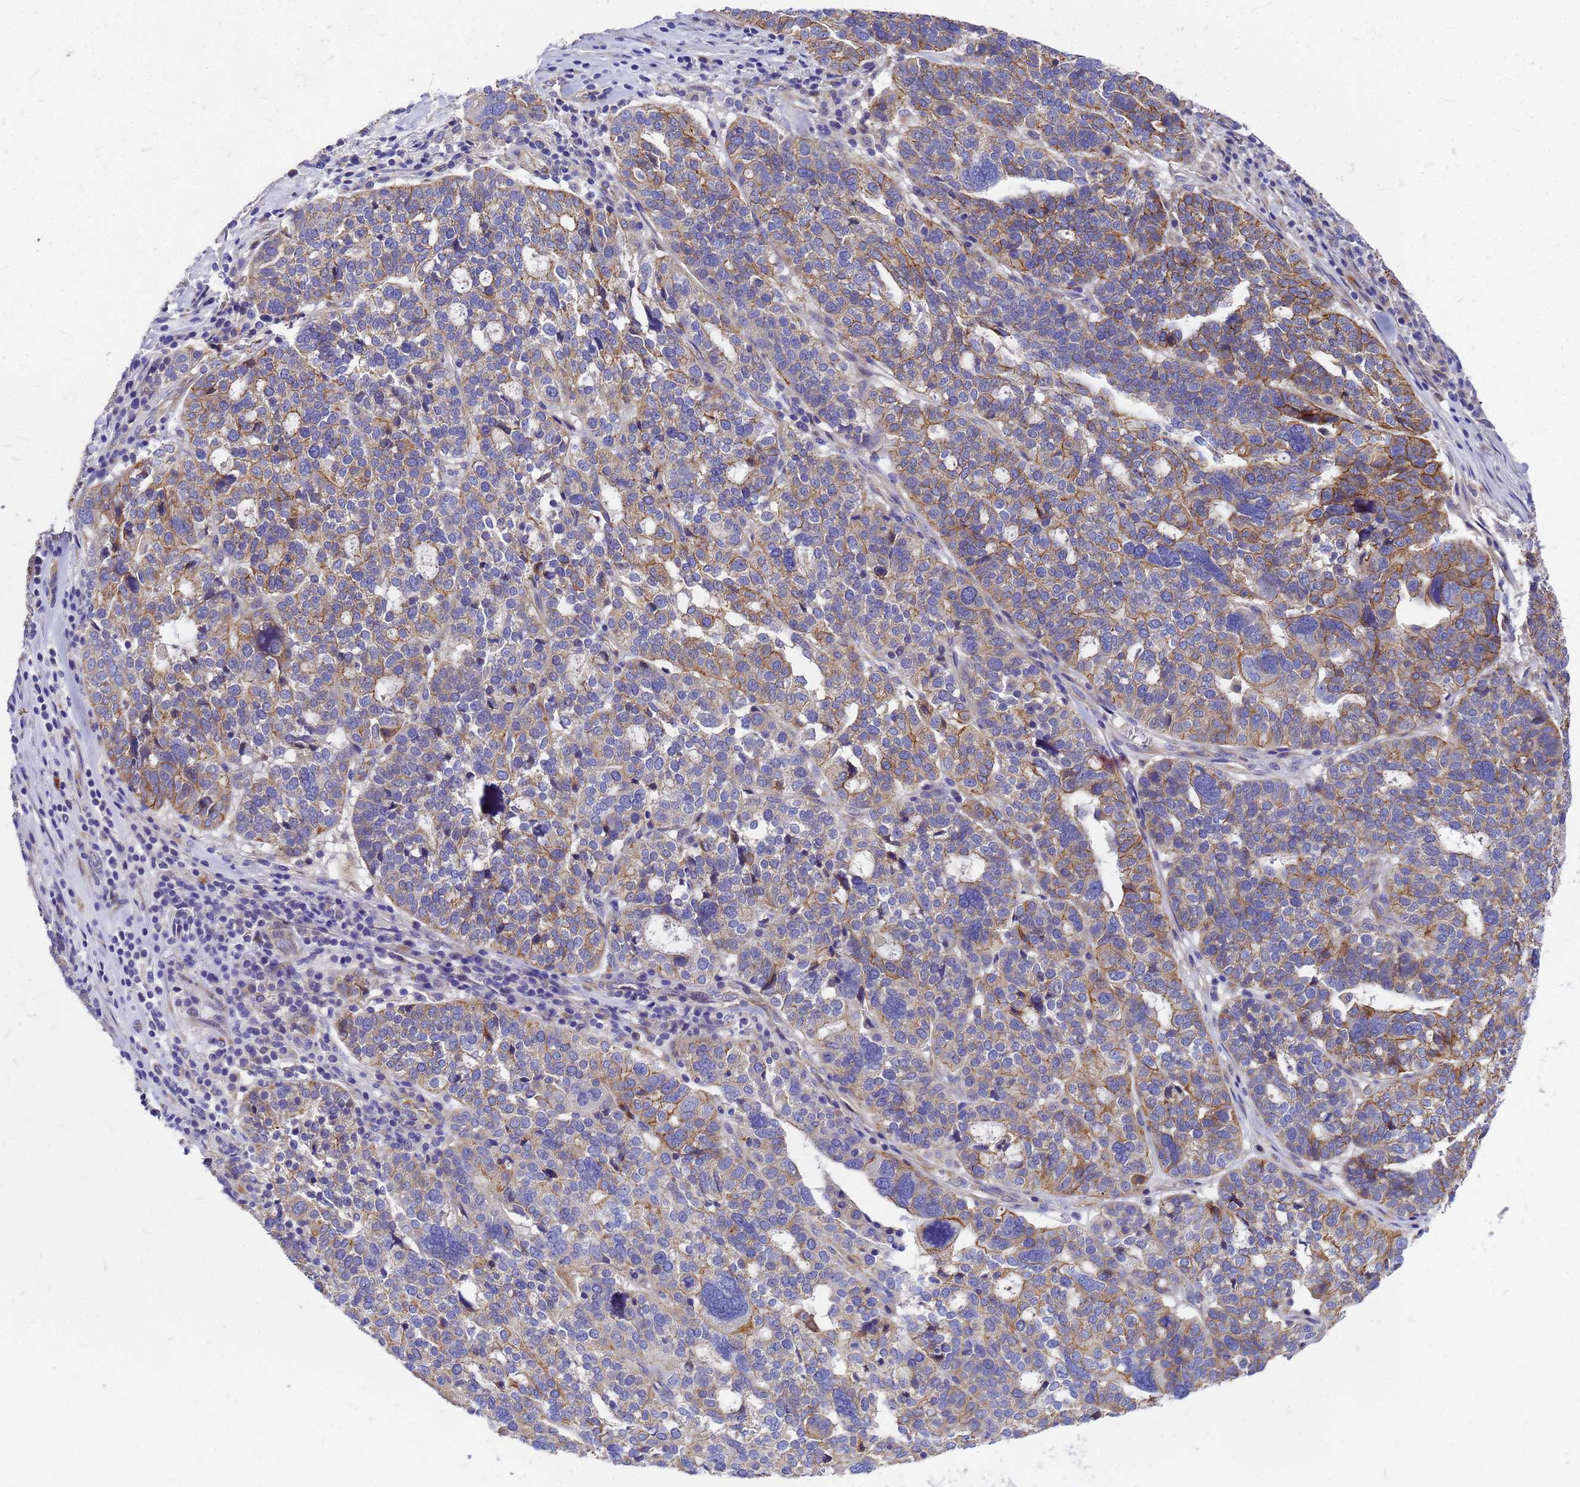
{"staining": {"intensity": "moderate", "quantity": "25%-75%", "location": "cytoplasmic/membranous"}, "tissue": "ovarian cancer", "cell_type": "Tumor cells", "image_type": "cancer", "snomed": [{"axis": "morphology", "description": "Cystadenocarcinoma, serous, NOS"}, {"axis": "topography", "description": "Ovary"}], "caption": "Serous cystadenocarcinoma (ovarian) stained with immunohistochemistry exhibits moderate cytoplasmic/membranous positivity in about 25%-75% of tumor cells.", "gene": "FBXW5", "patient": {"sex": "female", "age": 59}}